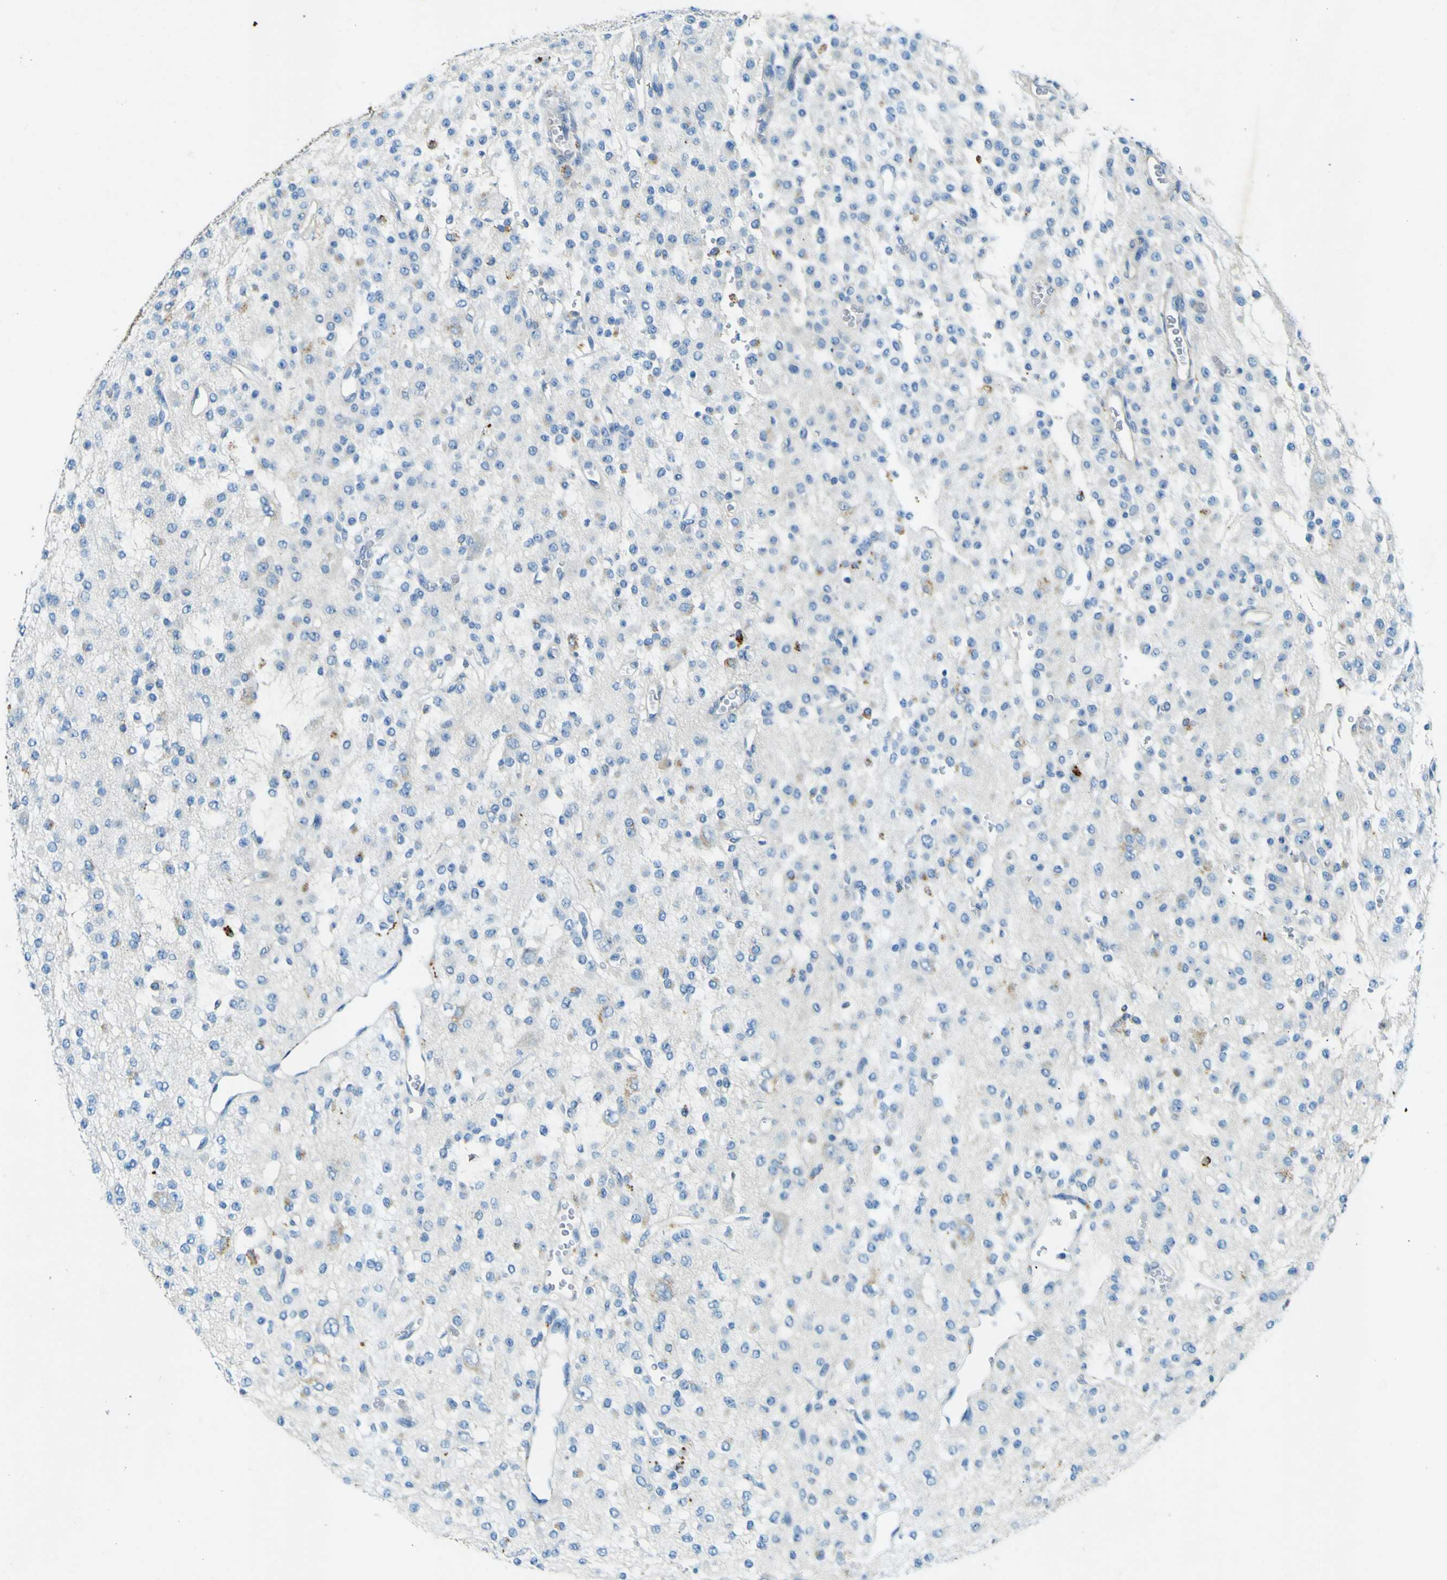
{"staining": {"intensity": "negative", "quantity": "none", "location": "none"}, "tissue": "glioma", "cell_type": "Tumor cells", "image_type": "cancer", "snomed": [{"axis": "morphology", "description": "Glioma, malignant, Low grade"}, {"axis": "topography", "description": "Brain"}], "caption": "Tumor cells show no significant protein staining in malignant glioma (low-grade).", "gene": "PDE9A", "patient": {"sex": "male", "age": 38}}